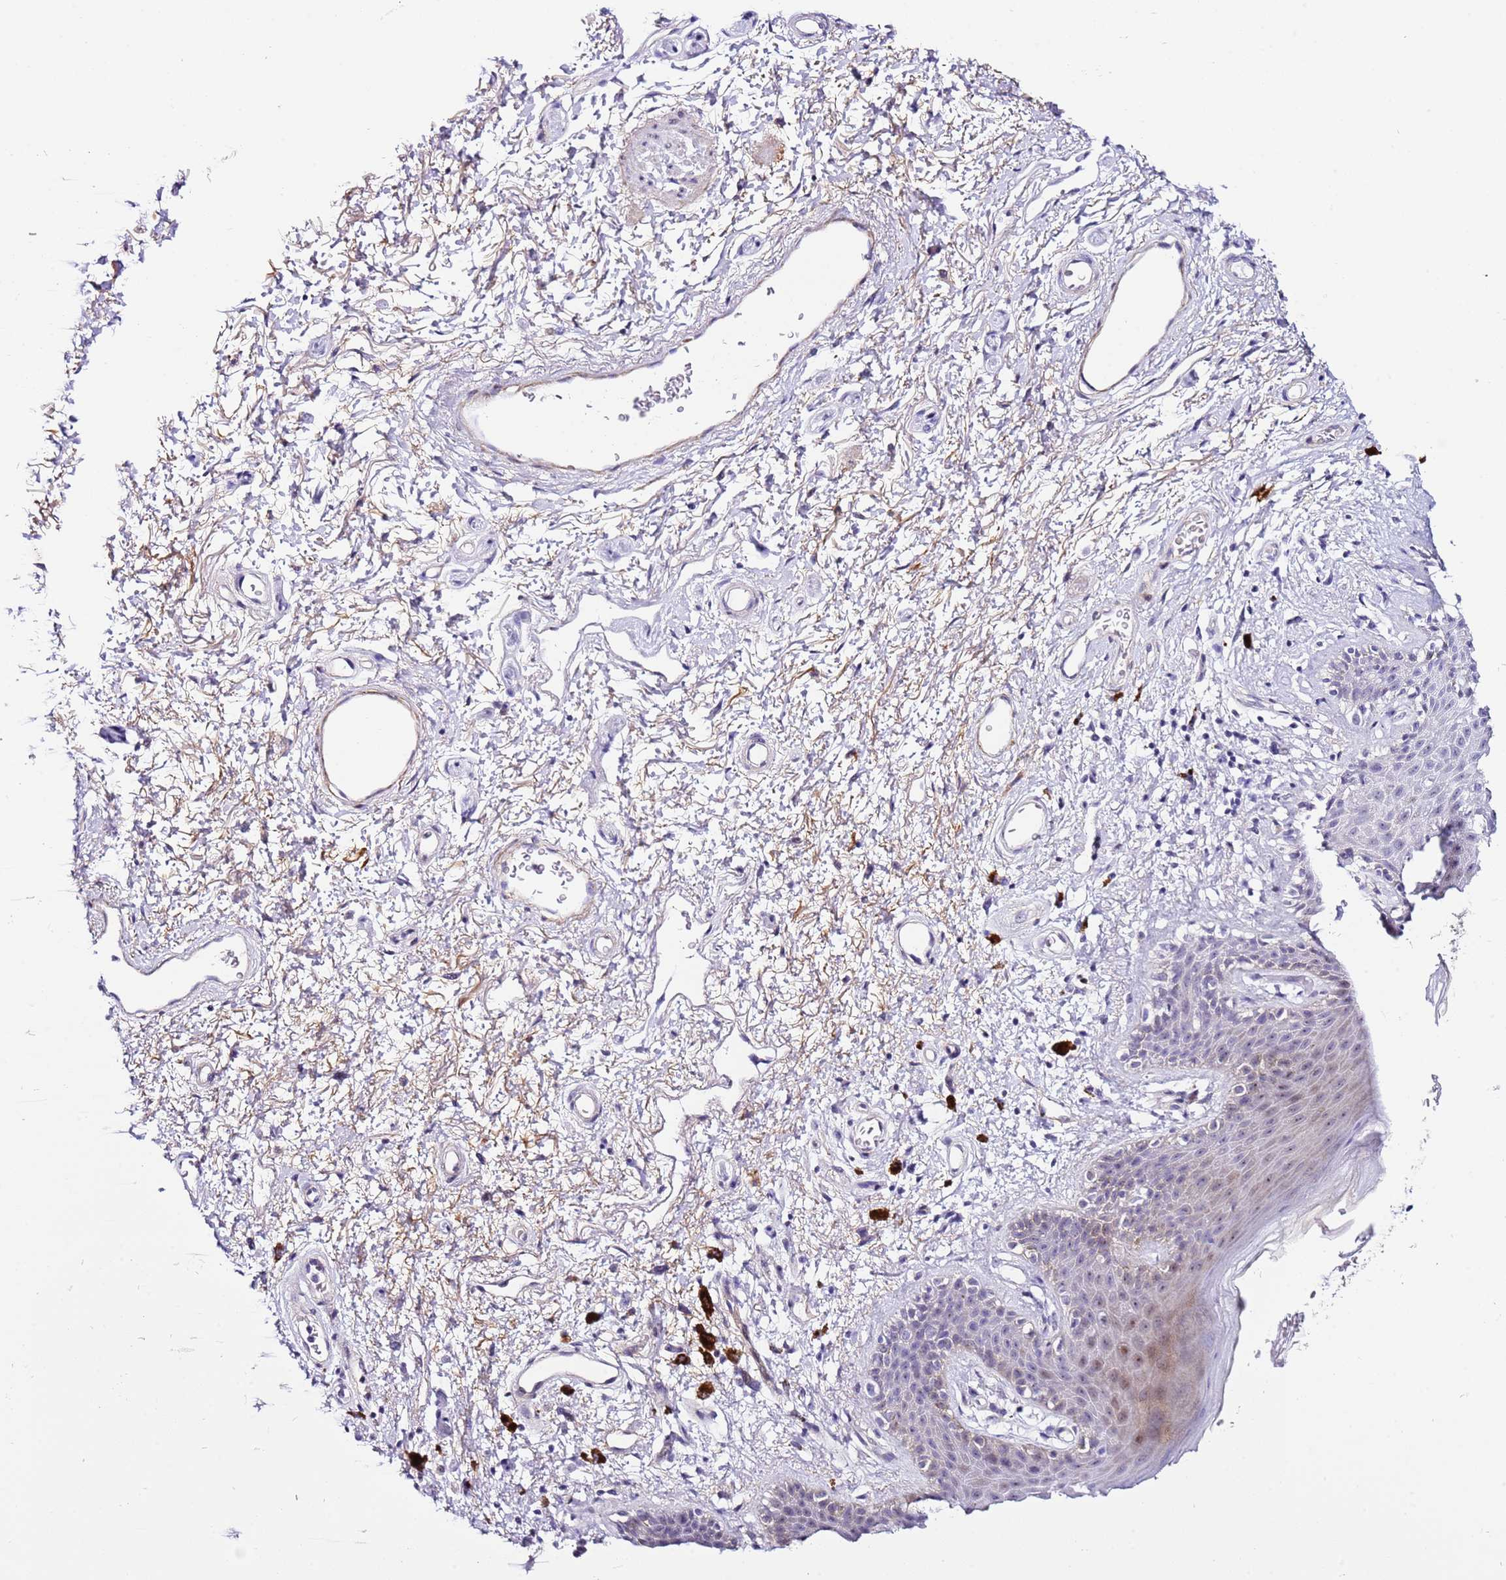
{"staining": {"intensity": "weak", "quantity": "<25%", "location": "nuclear"}, "tissue": "skin", "cell_type": "Epidermal cells", "image_type": "normal", "snomed": [{"axis": "morphology", "description": "Normal tissue, NOS"}, {"axis": "topography", "description": "Anal"}], "caption": "This micrograph is of normal skin stained with IHC to label a protein in brown with the nuclei are counter-stained blue. There is no staining in epidermal cells.", "gene": "HGD", "patient": {"sex": "female", "age": 46}}